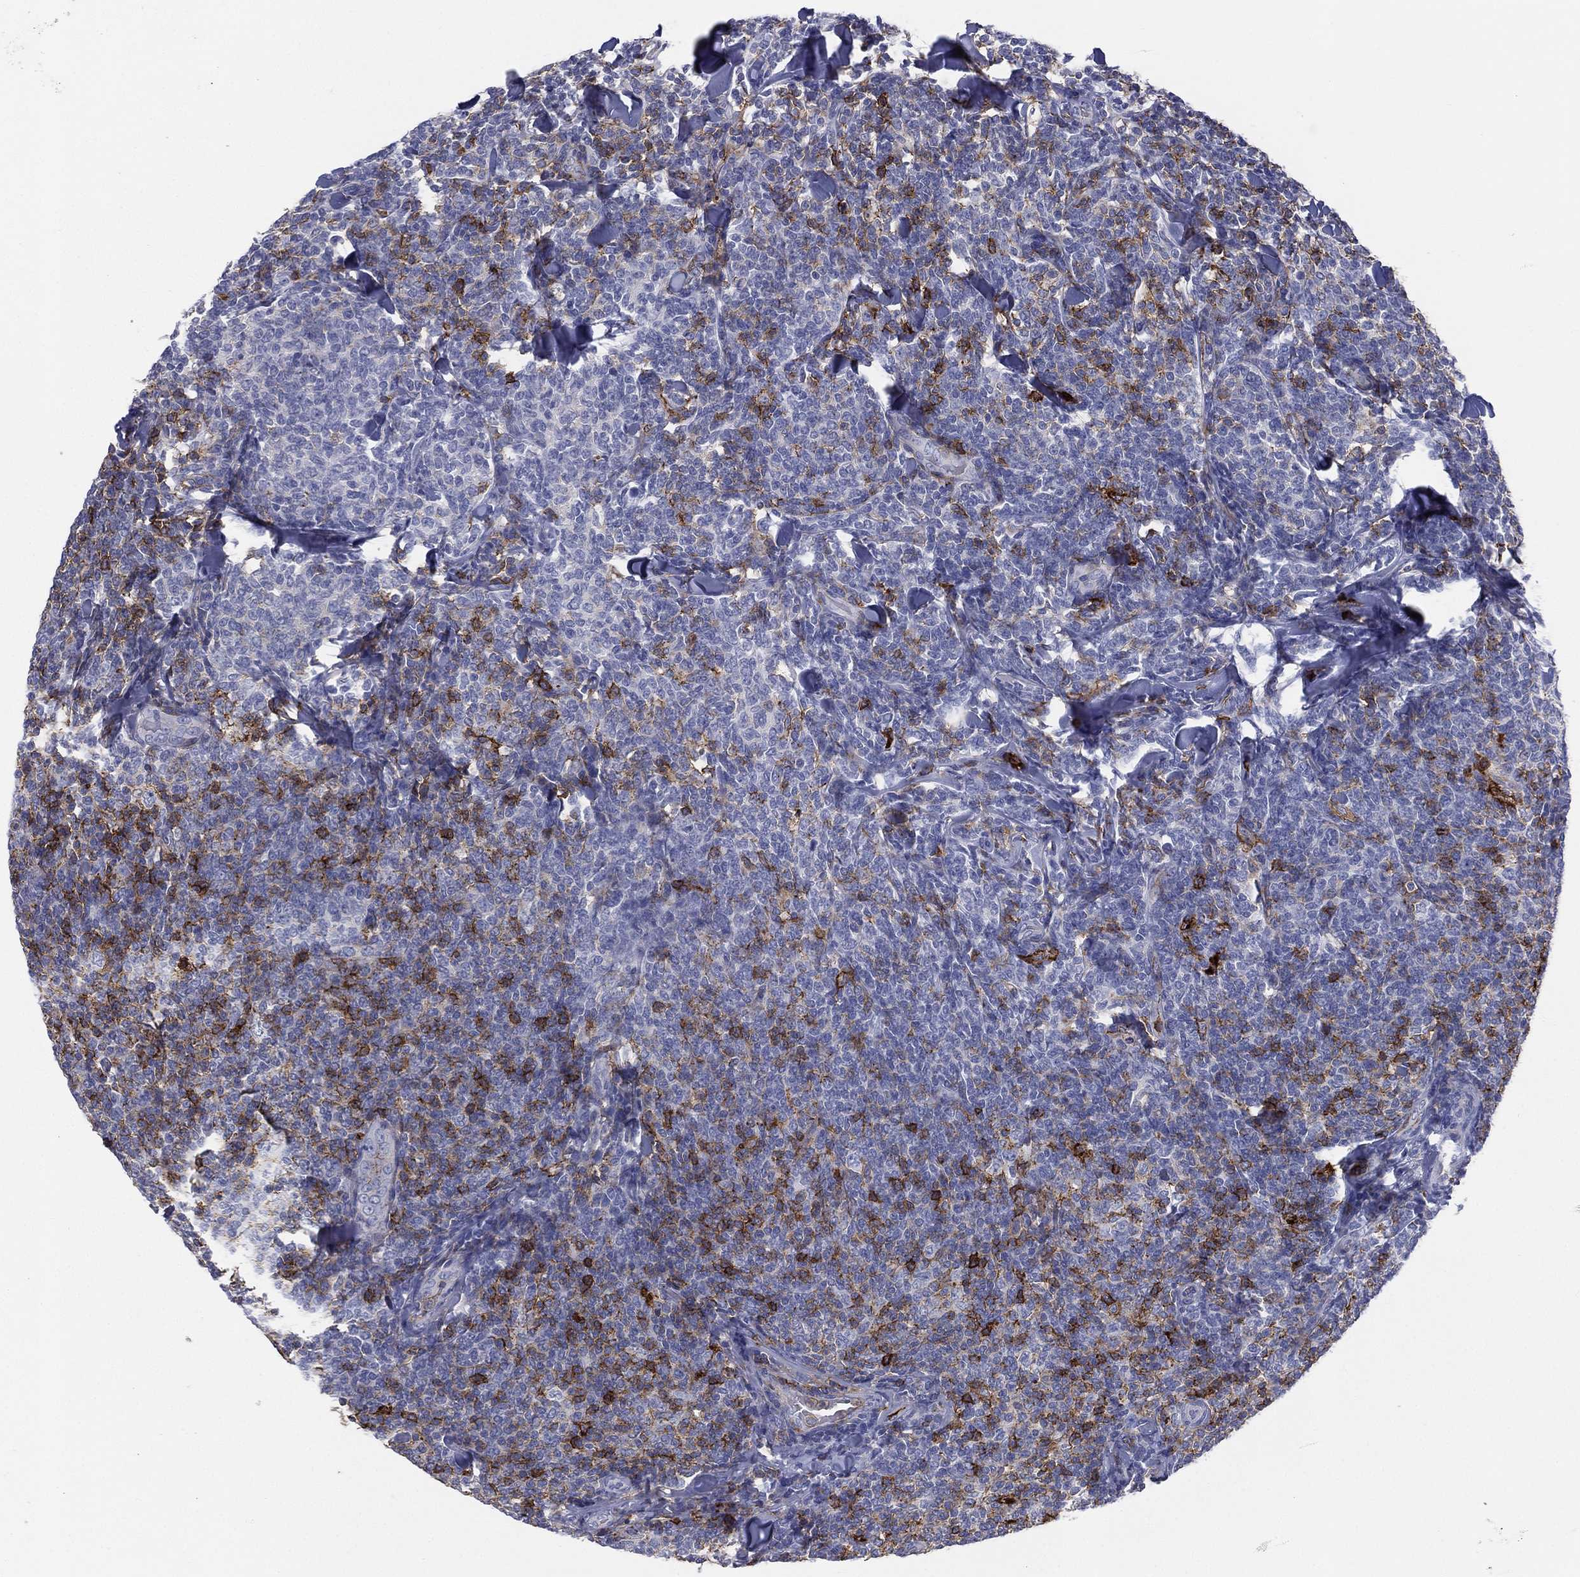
{"staining": {"intensity": "negative", "quantity": "none", "location": "none"}, "tissue": "lymphoma", "cell_type": "Tumor cells", "image_type": "cancer", "snomed": [{"axis": "morphology", "description": "Malignant lymphoma, non-Hodgkin's type, Low grade"}, {"axis": "topography", "description": "Lymph node"}], "caption": "Immunohistochemical staining of low-grade malignant lymphoma, non-Hodgkin's type shows no significant staining in tumor cells. (Brightfield microscopy of DAB immunohistochemistry at high magnification).", "gene": "SELPLG", "patient": {"sex": "female", "age": 56}}